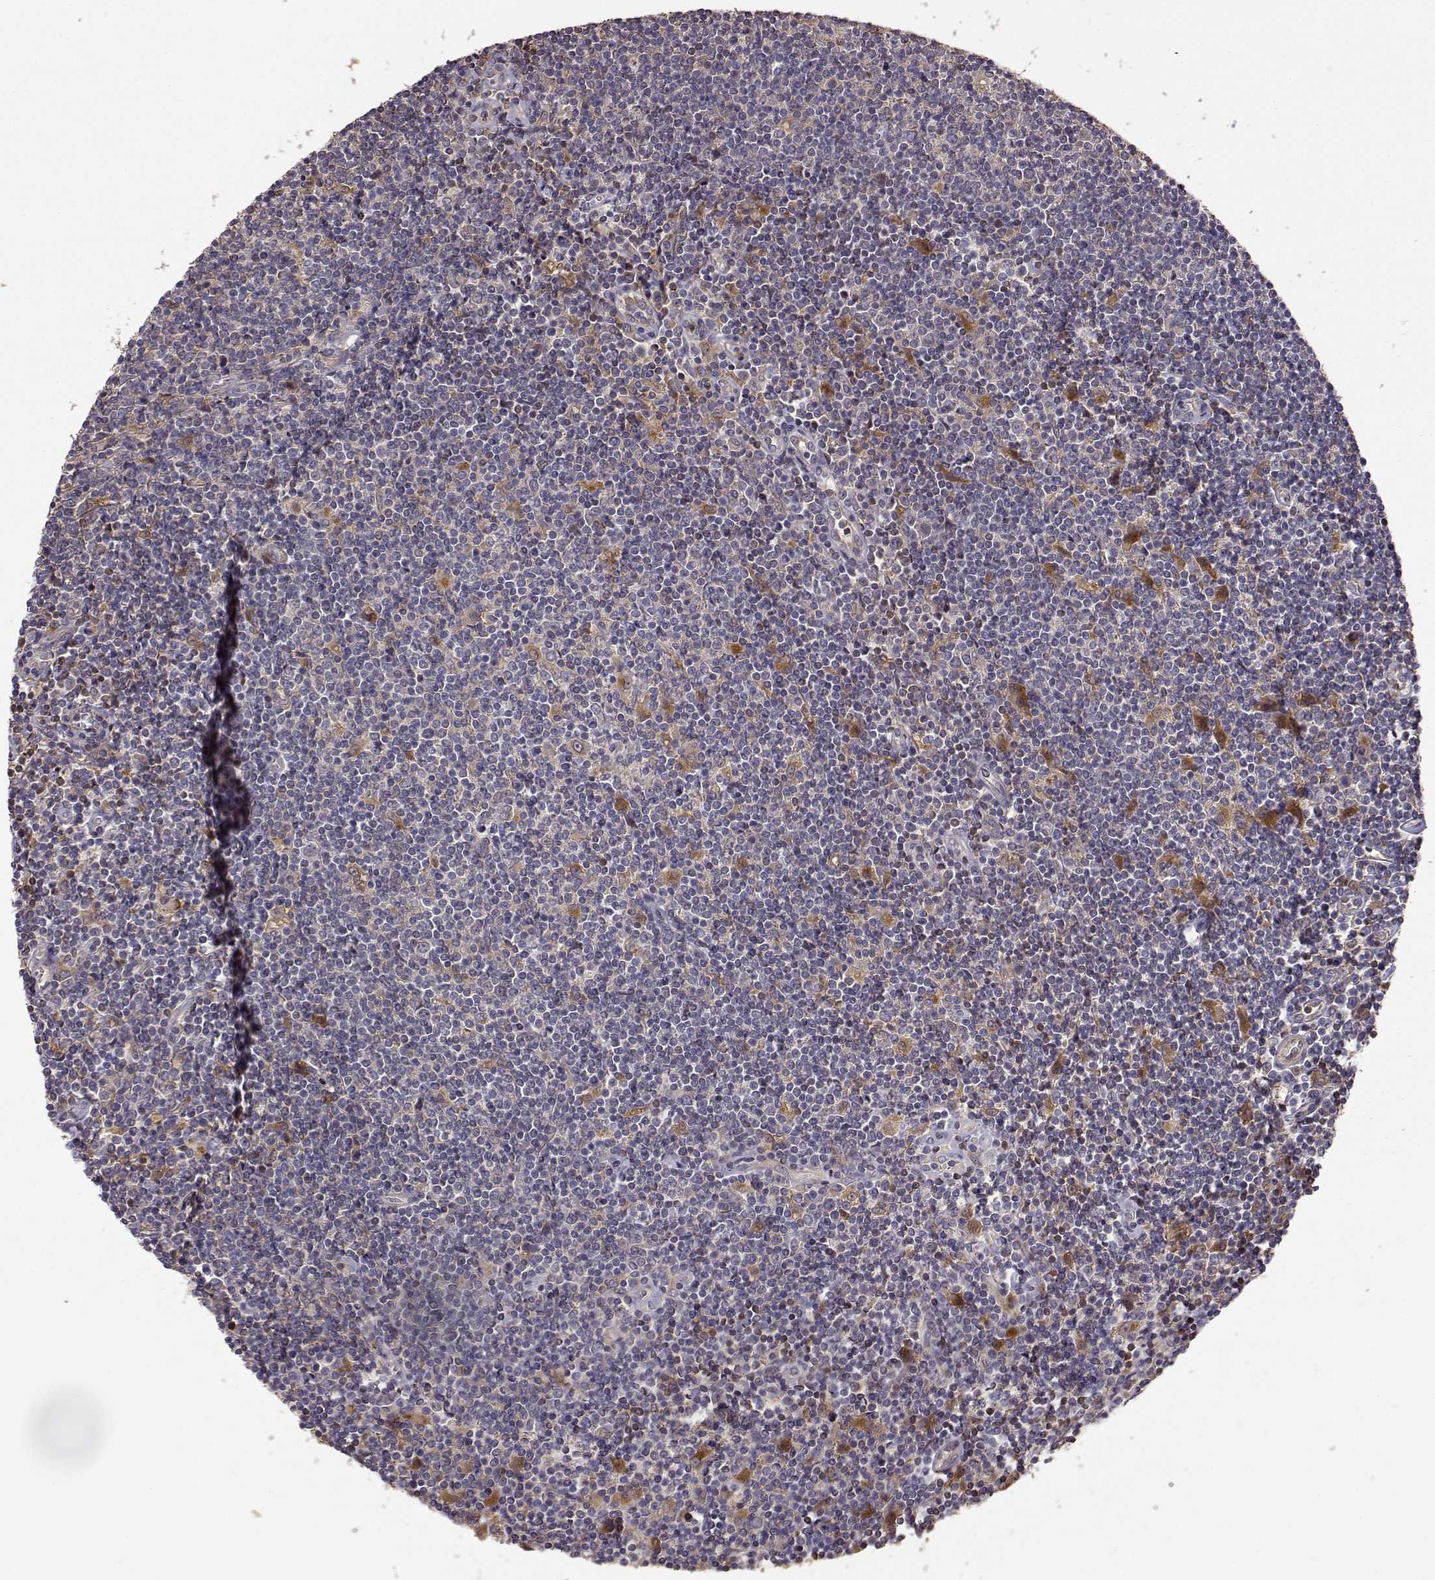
{"staining": {"intensity": "moderate", "quantity": ">75%", "location": "cytoplasmic/membranous"}, "tissue": "lymphoma", "cell_type": "Tumor cells", "image_type": "cancer", "snomed": [{"axis": "morphology", "description": "Hodgkin's disease, NOS"}, {"axis": "topography", "description": "Lymph node"}], "caption": "A brown stain highlights moderate cytoplasmic/membranous staining of a protein in human lymphoma tumor cells. The protein is shown in brown color, while the nuclei are stained blue.", "gene": "CRIM1", "patient": {"sex": "male", "age": 40}}